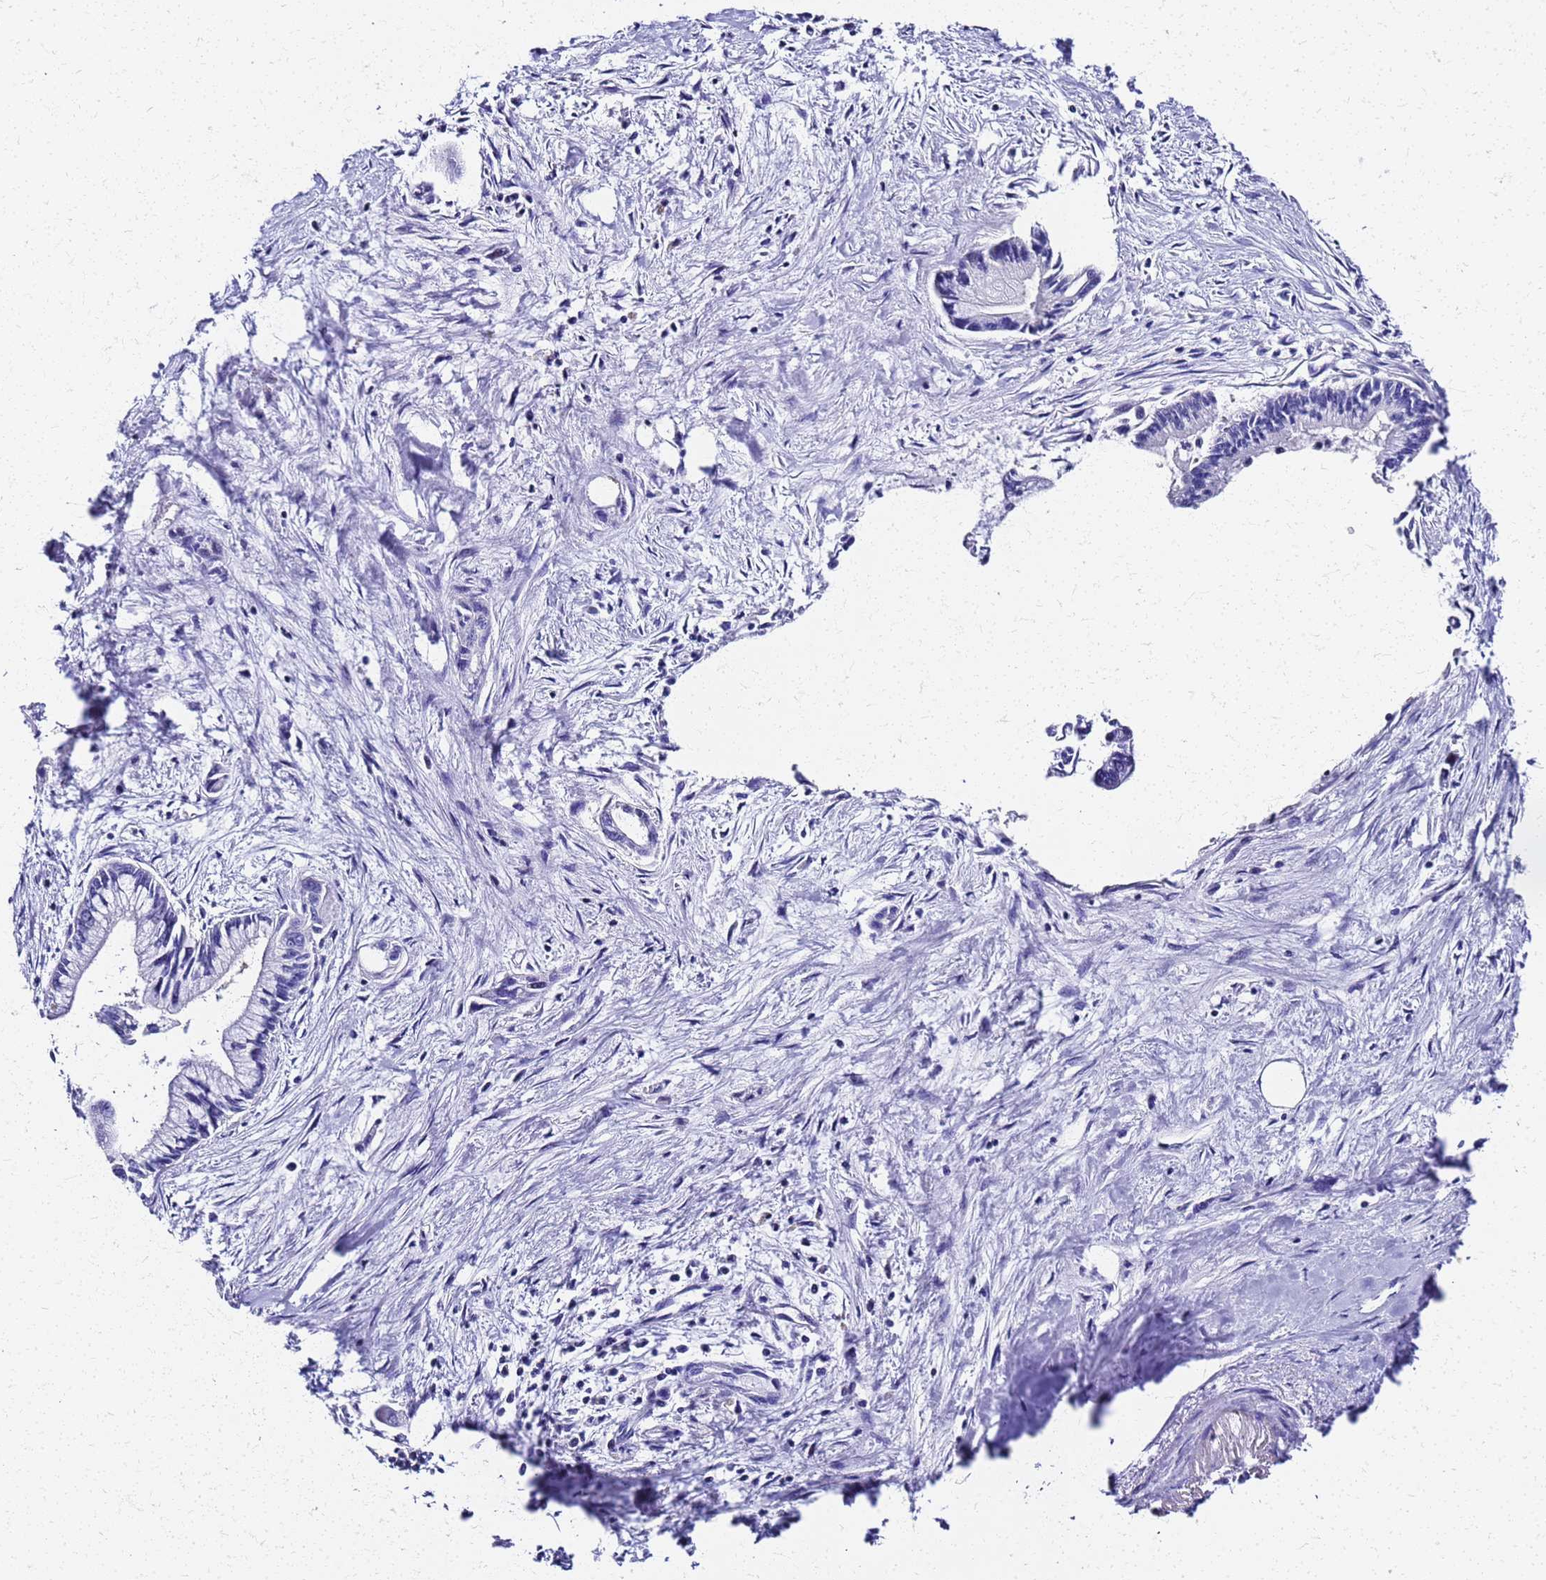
{"staining": {"intensity": "negative", "quantity": "none", "location": "none"}, "tissue": "pancreatic cancer", "cell_type": "Tumor cells", "image_type": "cancer", "snomed": [{"axis": "morphology", "description": "Adenocarcinoma, NOS"}, {"axis": "topography", "description": "Pancreas"}], "caption": "A high-resolution image shows immunohistochemistry (IHC) staining of pancreatic cancer, which demonstrates no significant staining in tumor cells.", "gene": "SMIM21", "patient": {"sex": "male", "age": 70}}